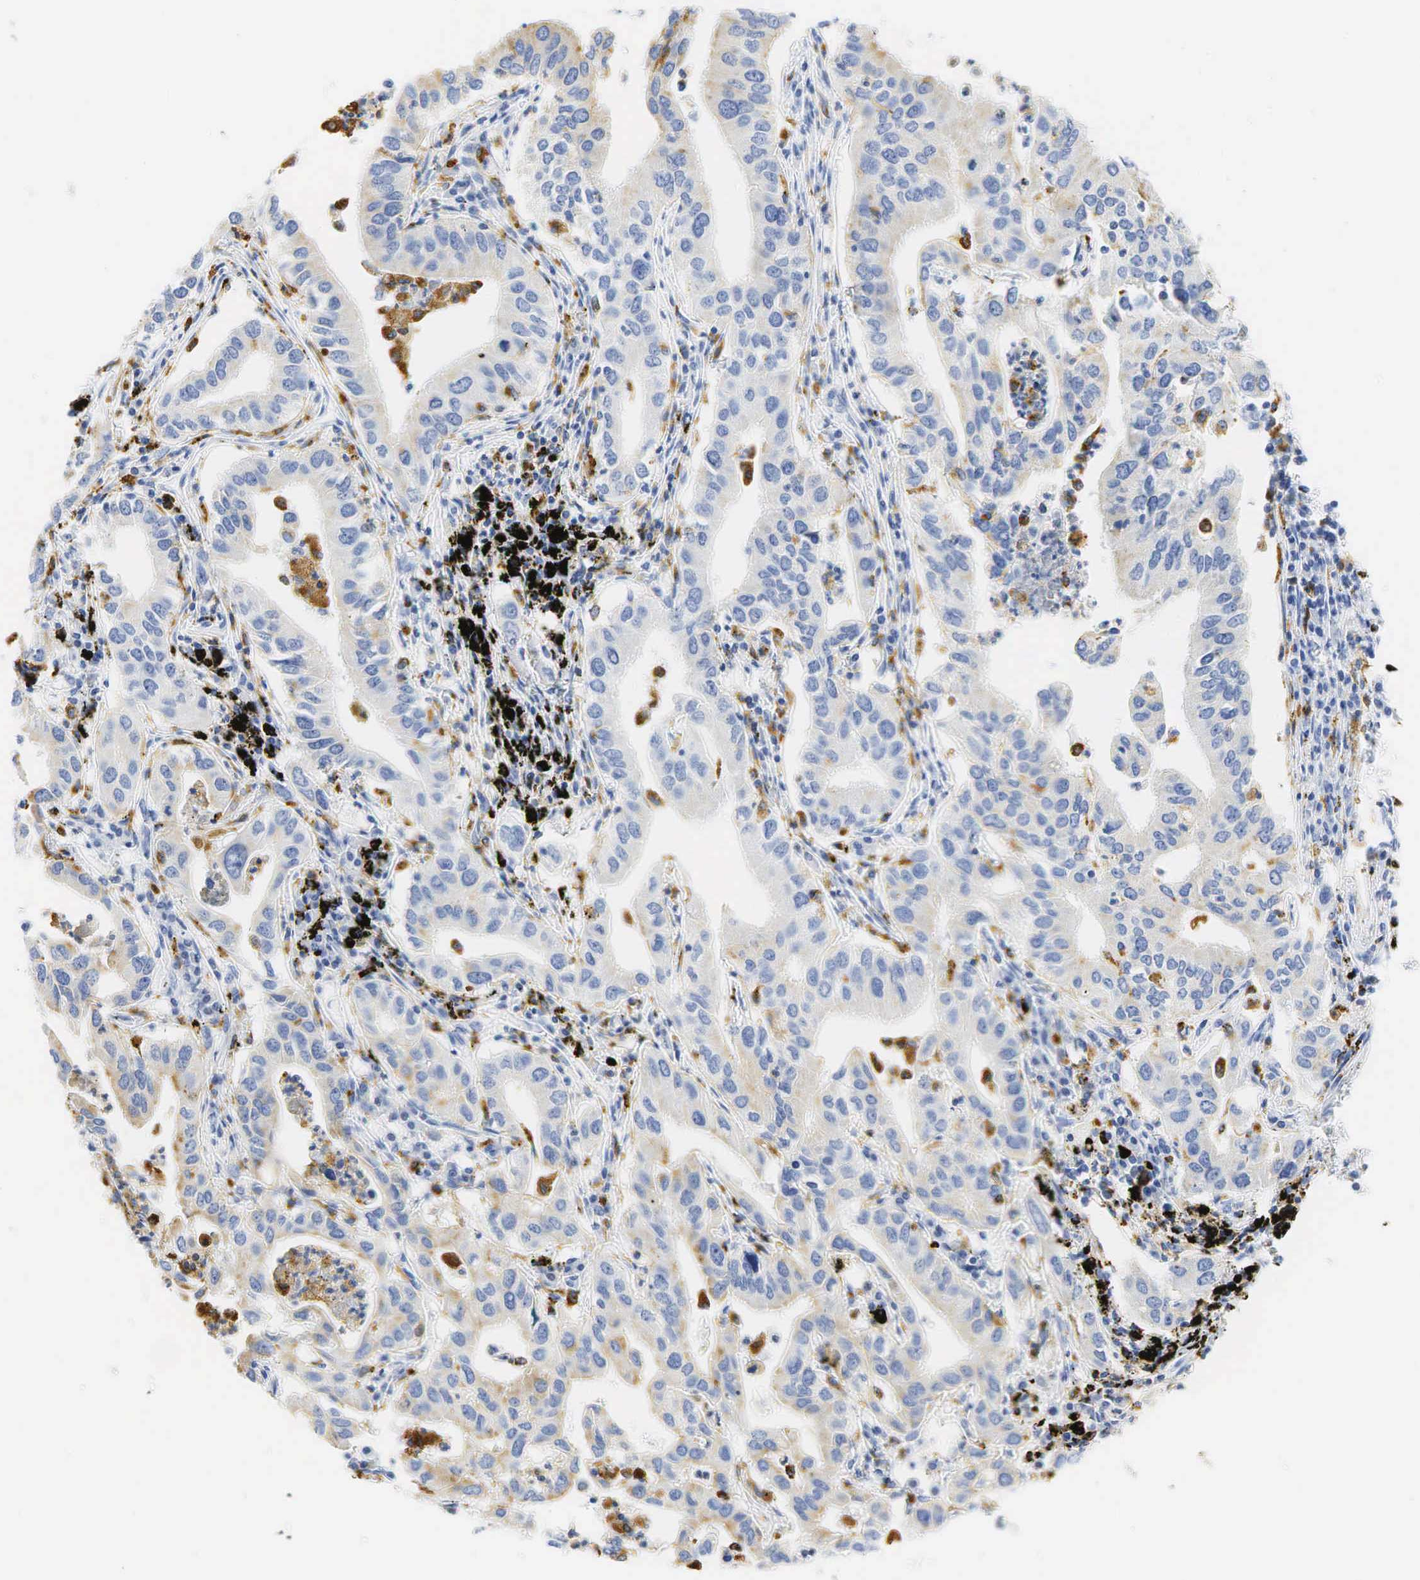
{"staining": {"intensity": "weak", "quantity": "<25%", "location": "cytoplasmic/membranous"}, "tissue": "lung cancer", "cell_type": "Tumor cells", "image_type": "cancer", "snomed": [{"axis": "morphology", "description": "Adenocarcinoma, NOS"}, {"axis": "topography", "description": "Lung"}], "caption": "This is an immunohistochemistry photomicrograph of lung cancer (adenocarcinoma). There is no staining in tumor cells.", "gene": "CD68", "patient": {"sex": "male", "age": 48}}